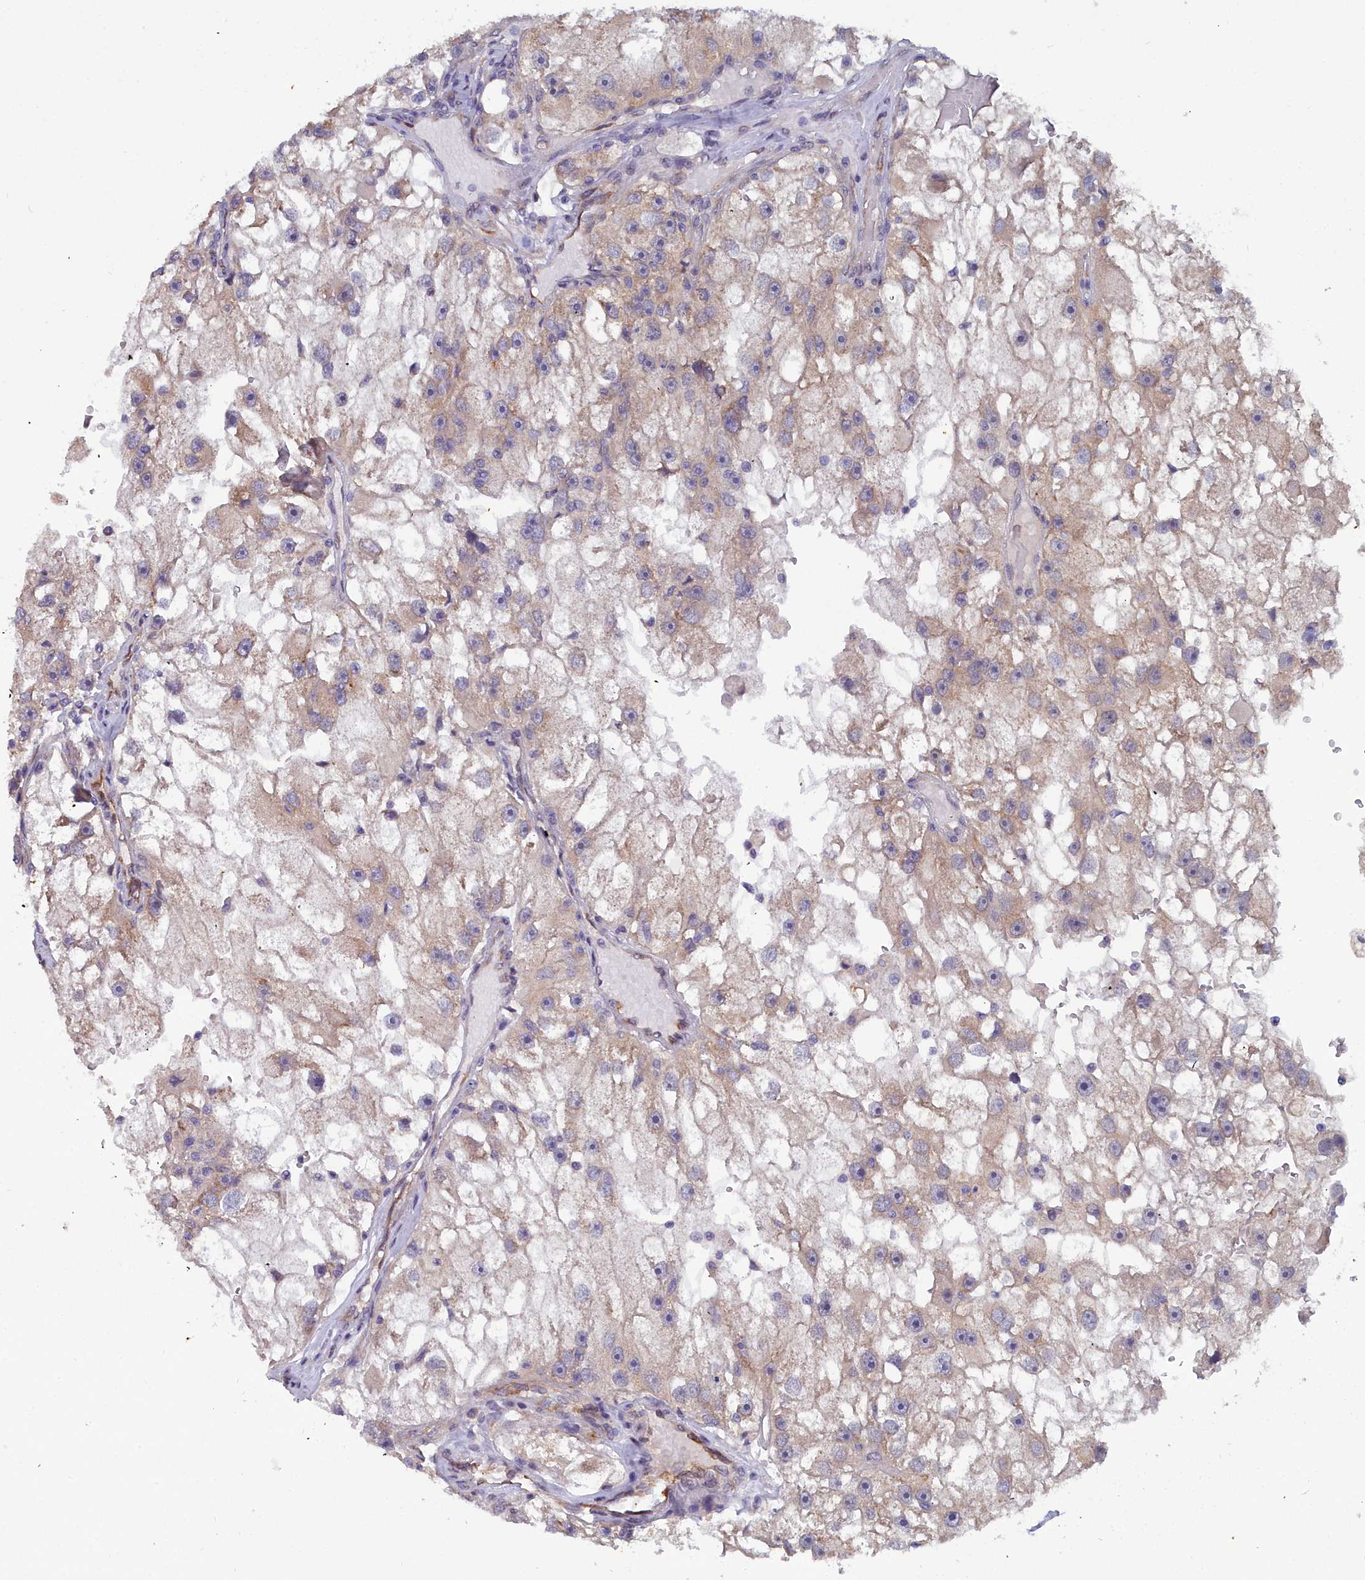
{"staining": {"intensity": "weak", "quantity": "25%-75%", "location": "cytoplasmic/membranous"}, "tissue": "renal cancer", "cell_type": "Tumor cells", "image_type": "cancer", "snomed": [{"axis": "morphology", "description": "Adenocarcinoma, NOS"}, {"axis": "topography", "description": "Kidney"}], "caption": "IHC image of neoplastic tissue: renal adenocarcinoma stained using immunohistochemistry exhibits low levels of weak protein expression localized specifically in the cytoplasmic/membranous of tumor cells, appearing as a cytoplasmic/membranous brown color.", "gene": "RDX", "patient": {"sex": "male", "age": 63}}